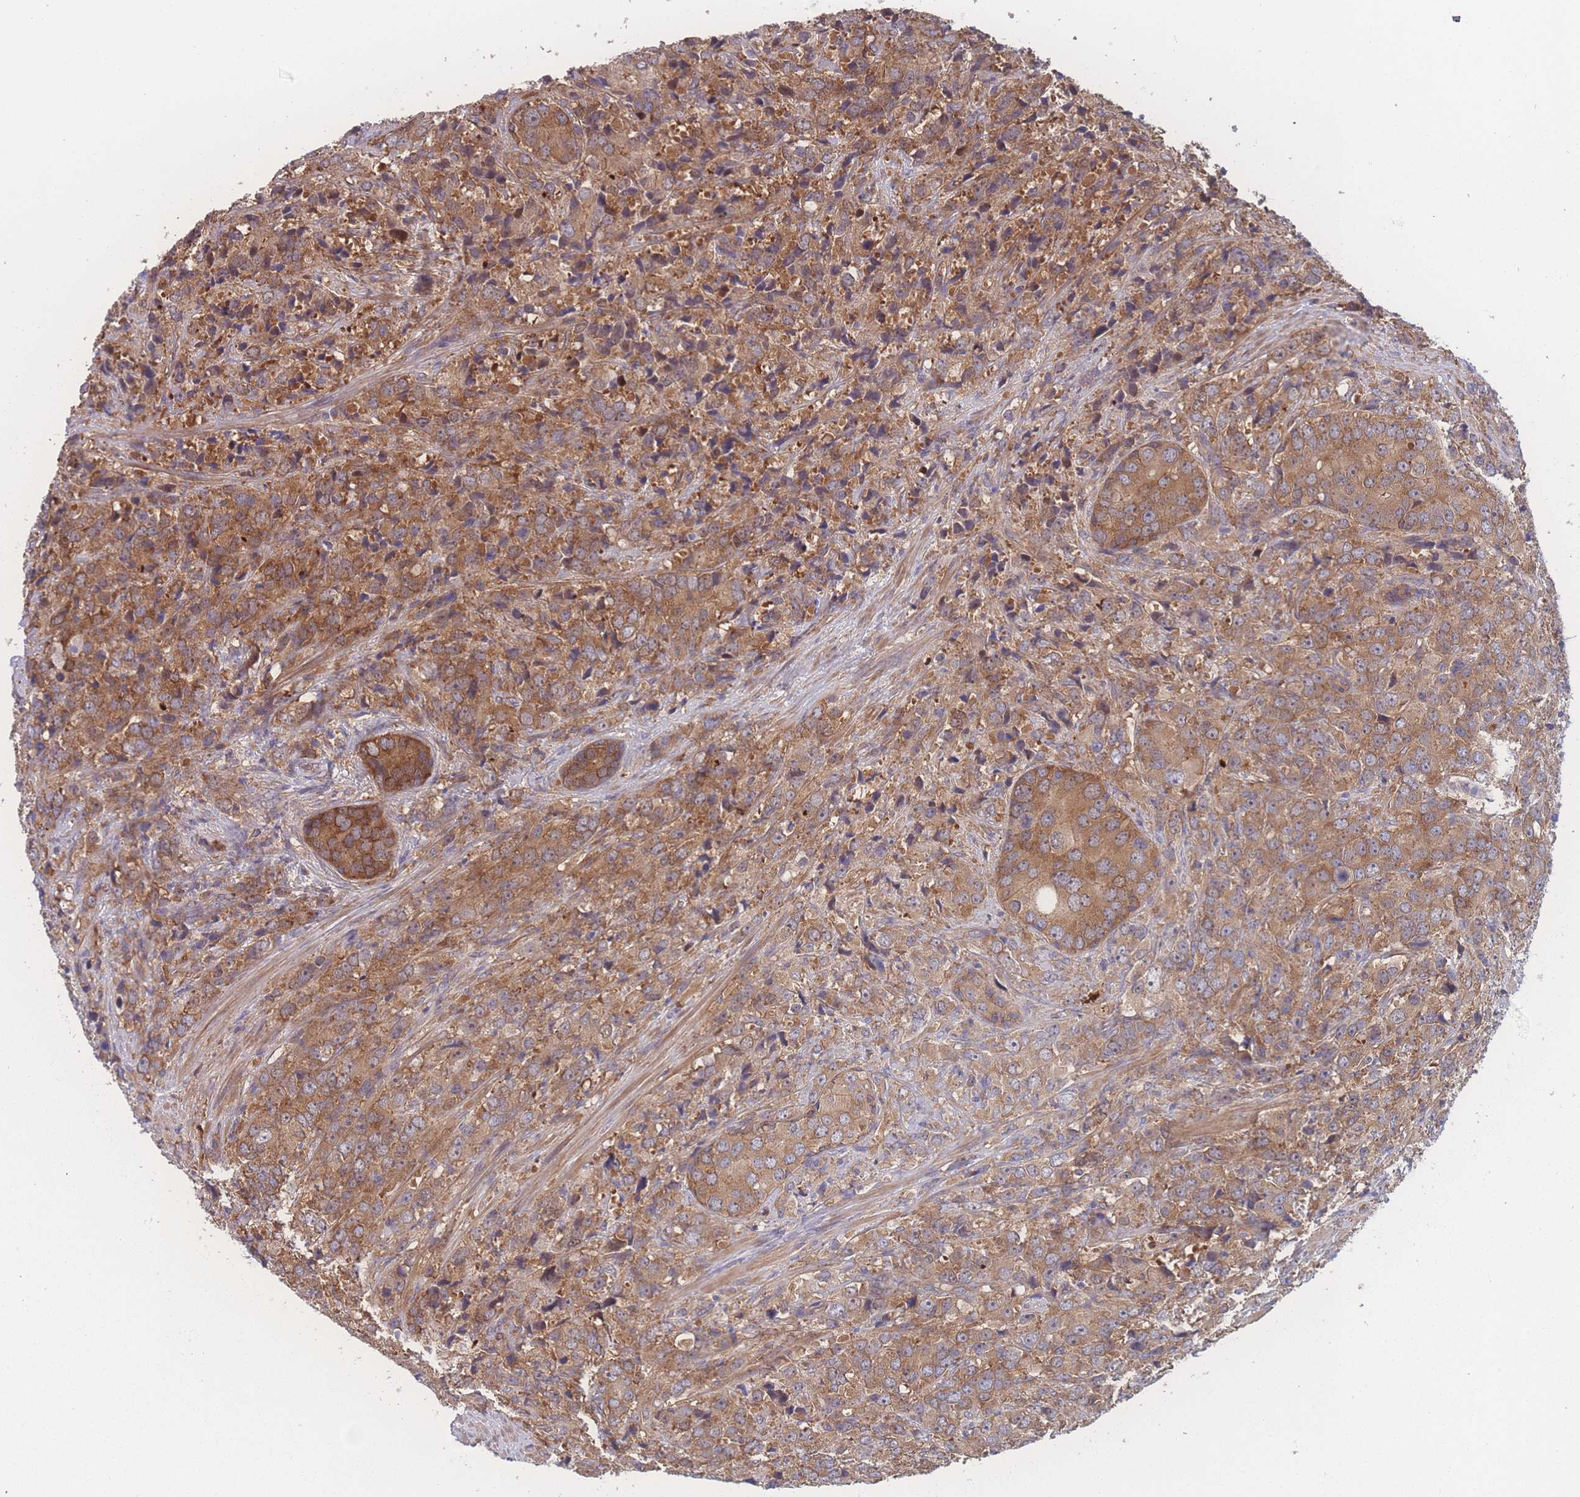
{"staining": {"intensity": "moderate", "quantity": ">75%", "location": "cytoplasmic/membranous"}, "tissue": "prostate cancer", "cell_type": "Tumor cells", "image_type": "cancer", "snomed": [{"axis": "morphology", "description": "Adenocarcinoma, High grade"}, {"axis": "topography", "description": "Prostate"}], "caption": "Tumor cells show moderate cytoplasmic/membranous staining in approximately >75% of cells in prostate cancer. The staining was performed using DAB to visualize the protein expression in brown, while the nuclei were stained in blue with hematoxylin (Magnification: 20x).", "gene": "CFAP97", "patient": {"sex": "male", "age": 62}}